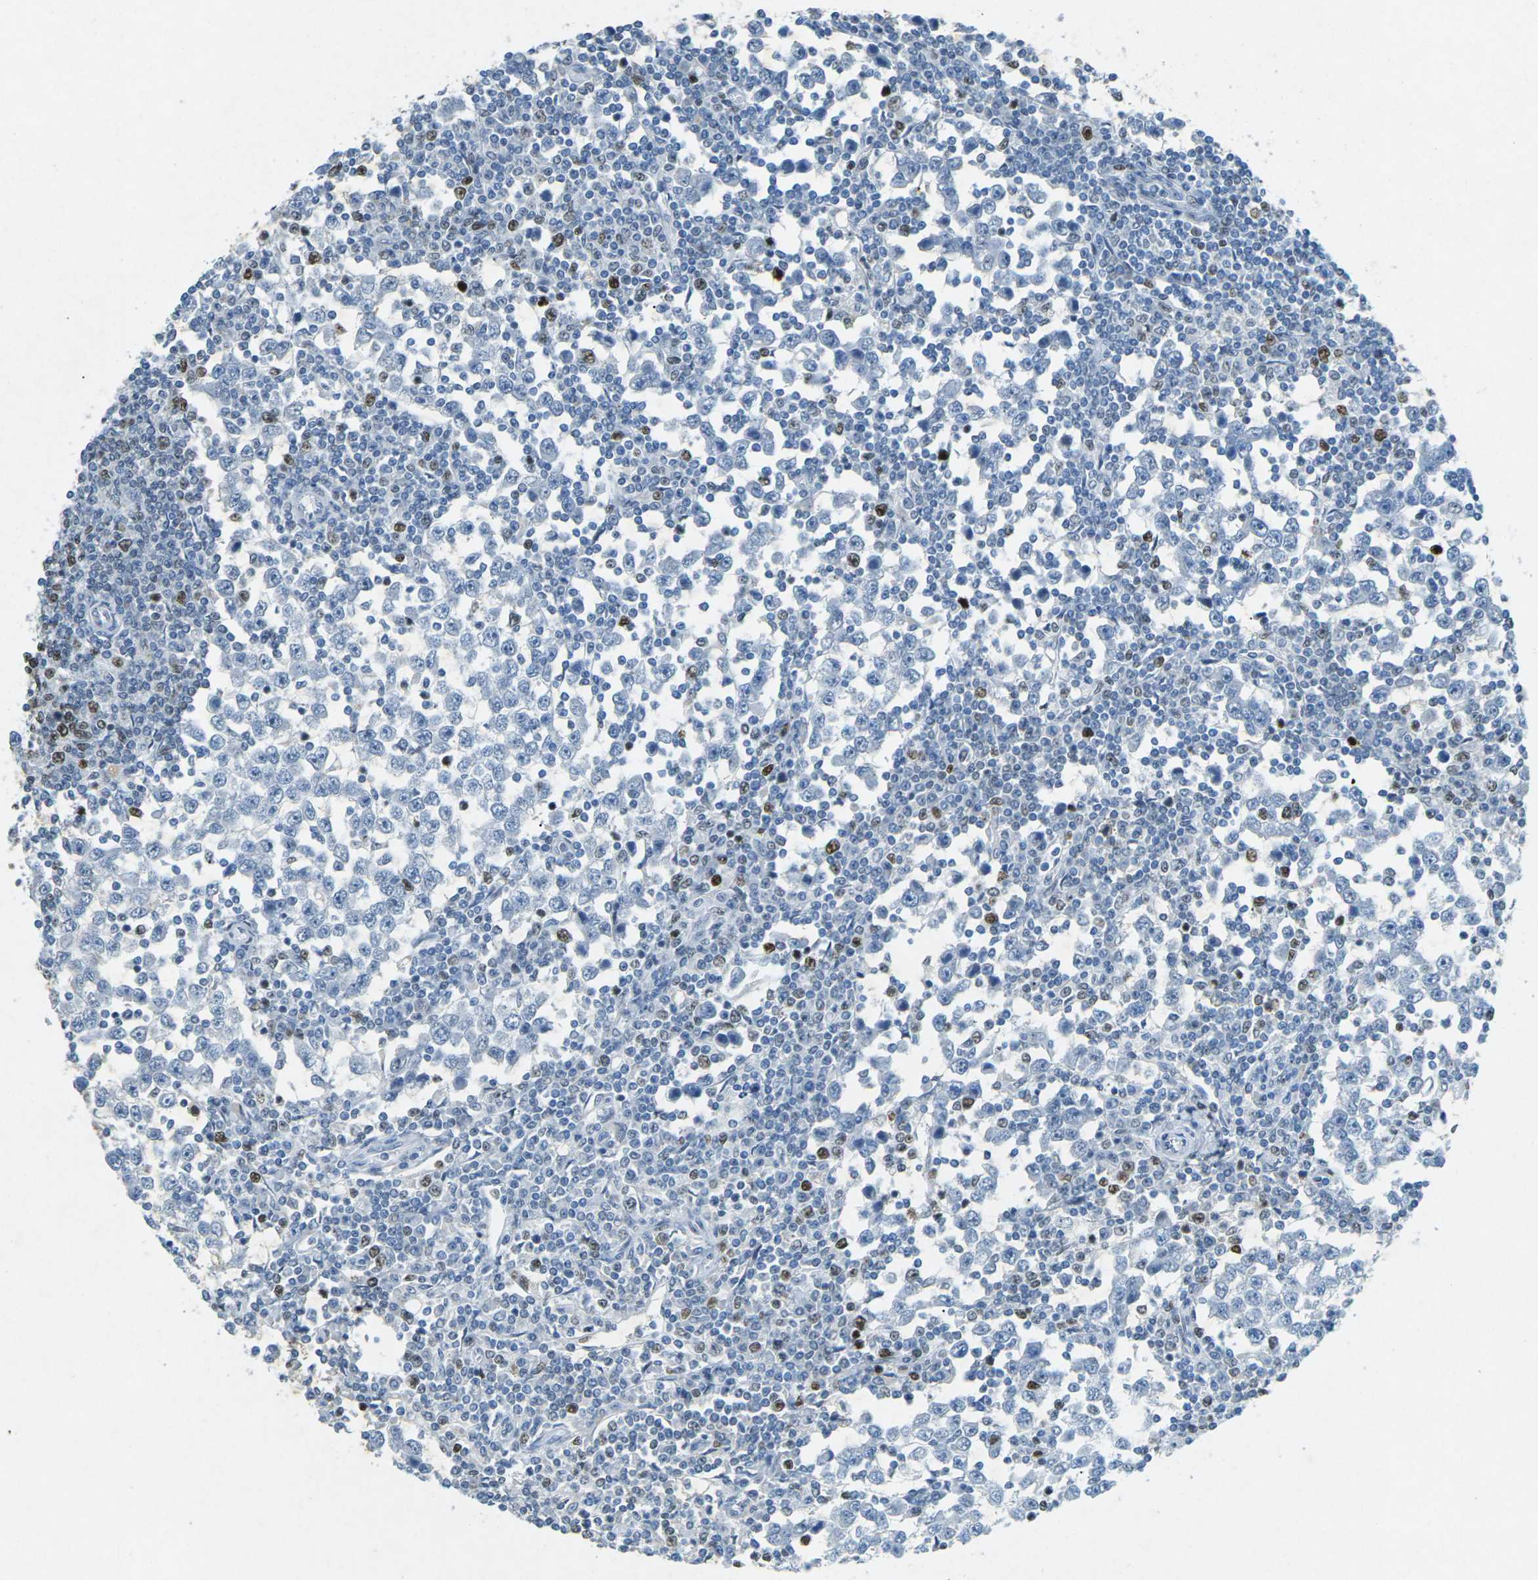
{"staining": {"intensity": "moderate", "quantity": "<25%", "location": "nuclear"}, "tissue": "testis cancer", "cell_type": "Tumor cells", "image_type": "cancer", "snomed": [{"axis": "morphology", "description": "Seminoma, NOS"}, {"axis": "topography", "description": "Testis"}], "caption": "Testis cancer stained with IHC displays moderate nuclear expression in approximately <25% of tumor cells. The staining was performed using DAB (3,3'-diaminobenzidine) to visualize the protein expression in brown, while the nuclei were stained in blue with hematoxylin (Magnification: 20x).", "gene": "RB1", "patient": {"sex": "male", "age": 65}}